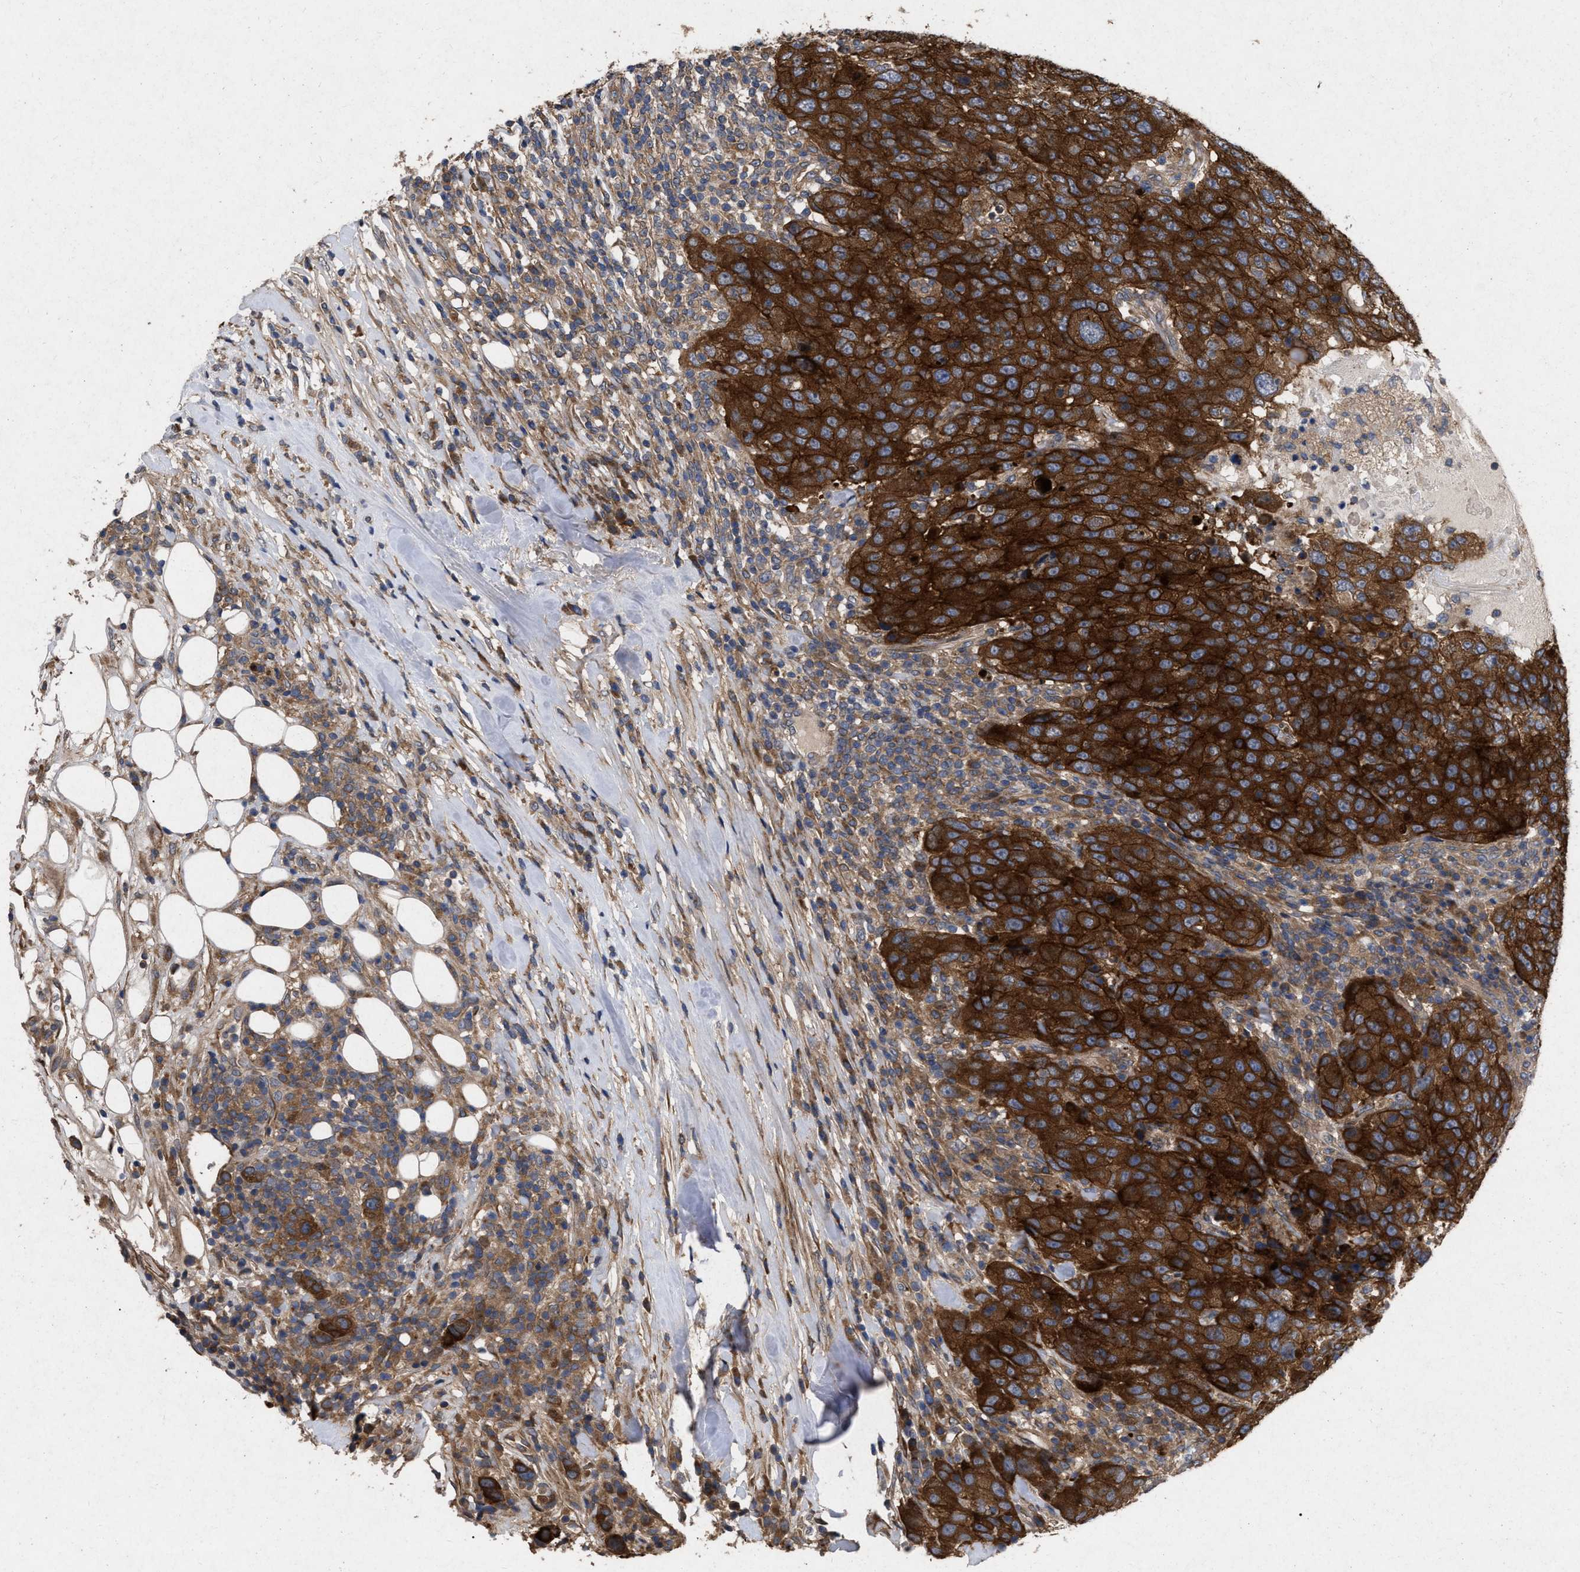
{"staining": {"intensity": "strong", "quantity": ">75%", "location": "cytoplasmic/membranous"}, "tissue": "breast cancer", "cell_type": "Tumor cells", "image_type": "cancer", "snomed": [{"axis": "morphology", "description": "Duct carcinoma"}, {"axis": "topography", "description": "Breast"}], "caption": "Protein staining of infiltrating ductal carcinoma (breast) tissue shows strong cytoplasmic/membranous staining in about >75% of tumor cells. The staining was performed using DAB (3,3'-diaminobenzidine), with brown indicating positive protein expression. Nuclei are stained blue with hematoxylin.", "gene": "CDKN2C", "patient": {"sex": "female", "age": 37}}